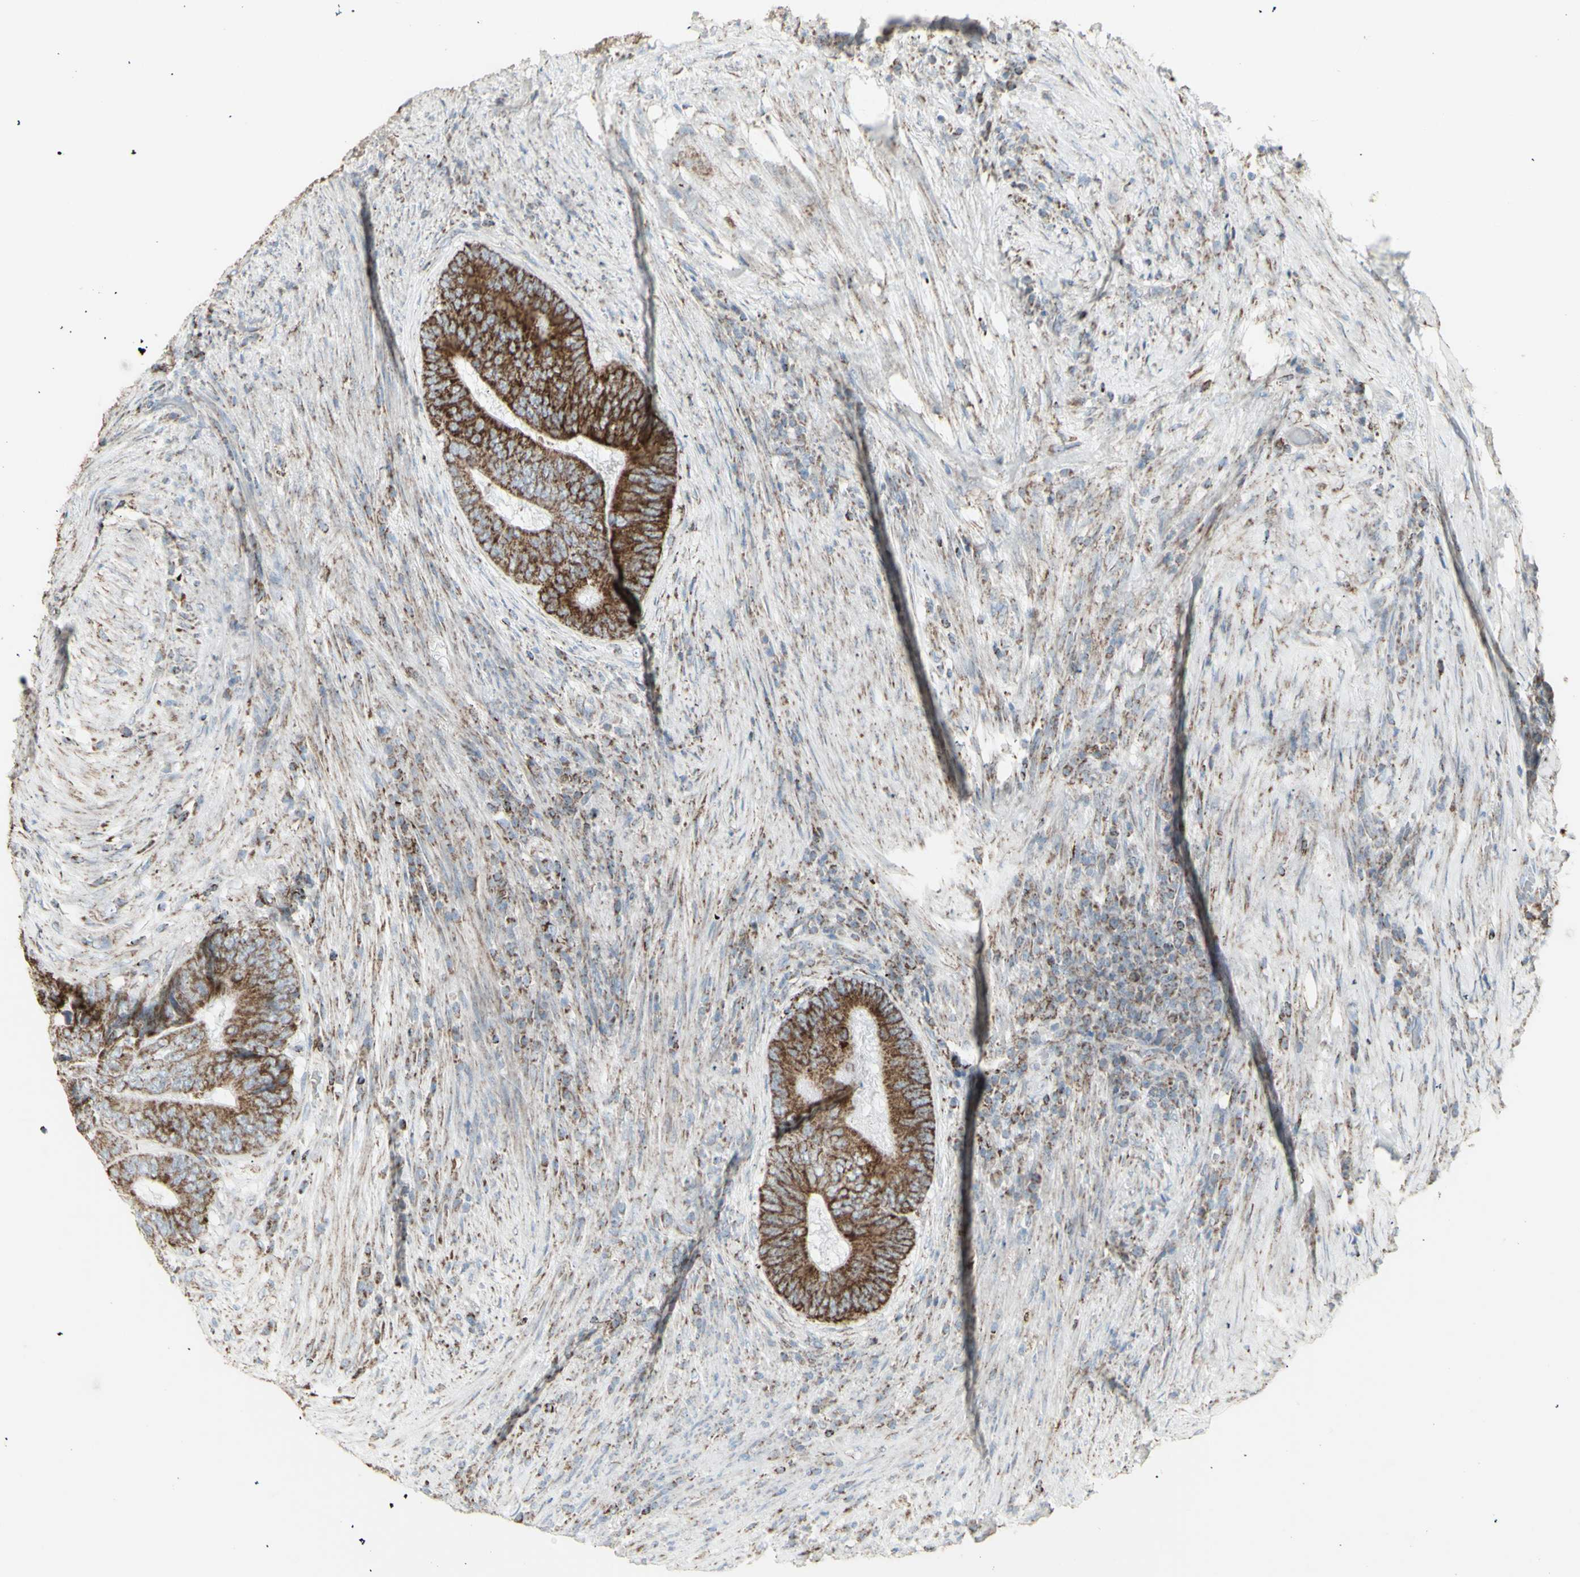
{"staining": {"intensity": "moderate", "quantity": ">75%", "location": "cytoplasmic/membranous"}, "tissue": "colorectal cancer", "cell_type": "Tumor cells", "image_type": "cancer", "snomed": [{"axis": "morphology", "description": "Adenocarcinoma, NOS"}, {"axis": "topography", "description": "Rectum"}], "caption": "Colorectal cancer stained with IHC displays moderate cytoplasmic/membranous expression in about >75% of tumor cells. (DAB (3,3'-diaminobenzidine) IHC with brightfield microscopy, high magnification).", "gene": "PLGRKT", "patient": {"sex": "male", "age": 72}}